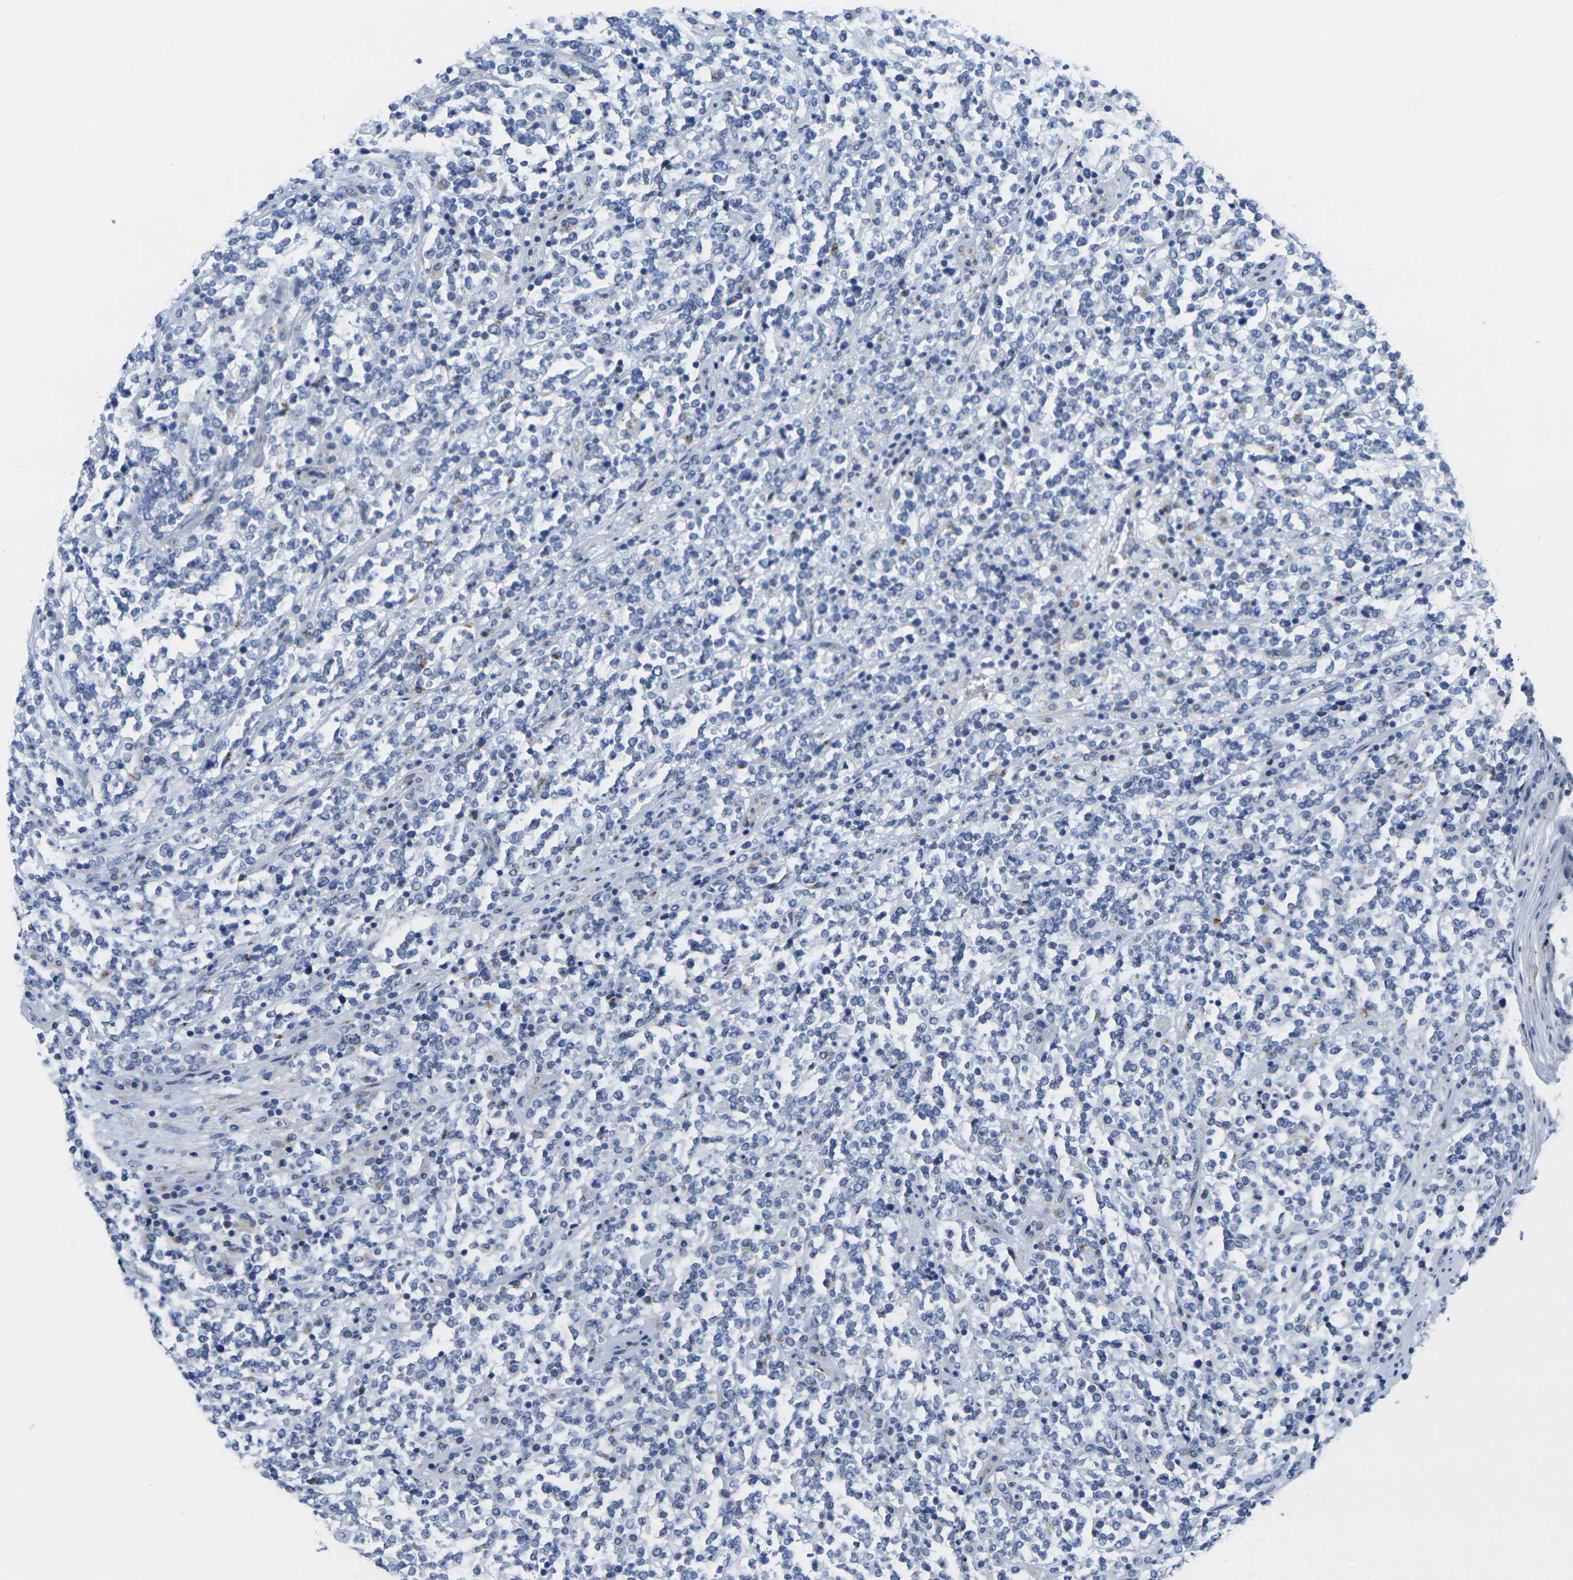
{"staining": {"intensity": "weak", "quantity": "<25%", "location": "cytoplasmic/membranous"}, "tissue": "lymphoma", "cell_type": "Tumor cells", "image_type": "cancer", "snomed": [{"axis": "morphology", "description": "Malignant lymphoma, non-Hodgkin's type, High grade"}, {"axis": "topography", "description": "Soft tissue"}], "caption": "Immunohistochemical staining of human lymphoma demonstrates no significant staining in tumor cells.", "gene": "CRK", "patient": {"sex": "male", "age": 18}}